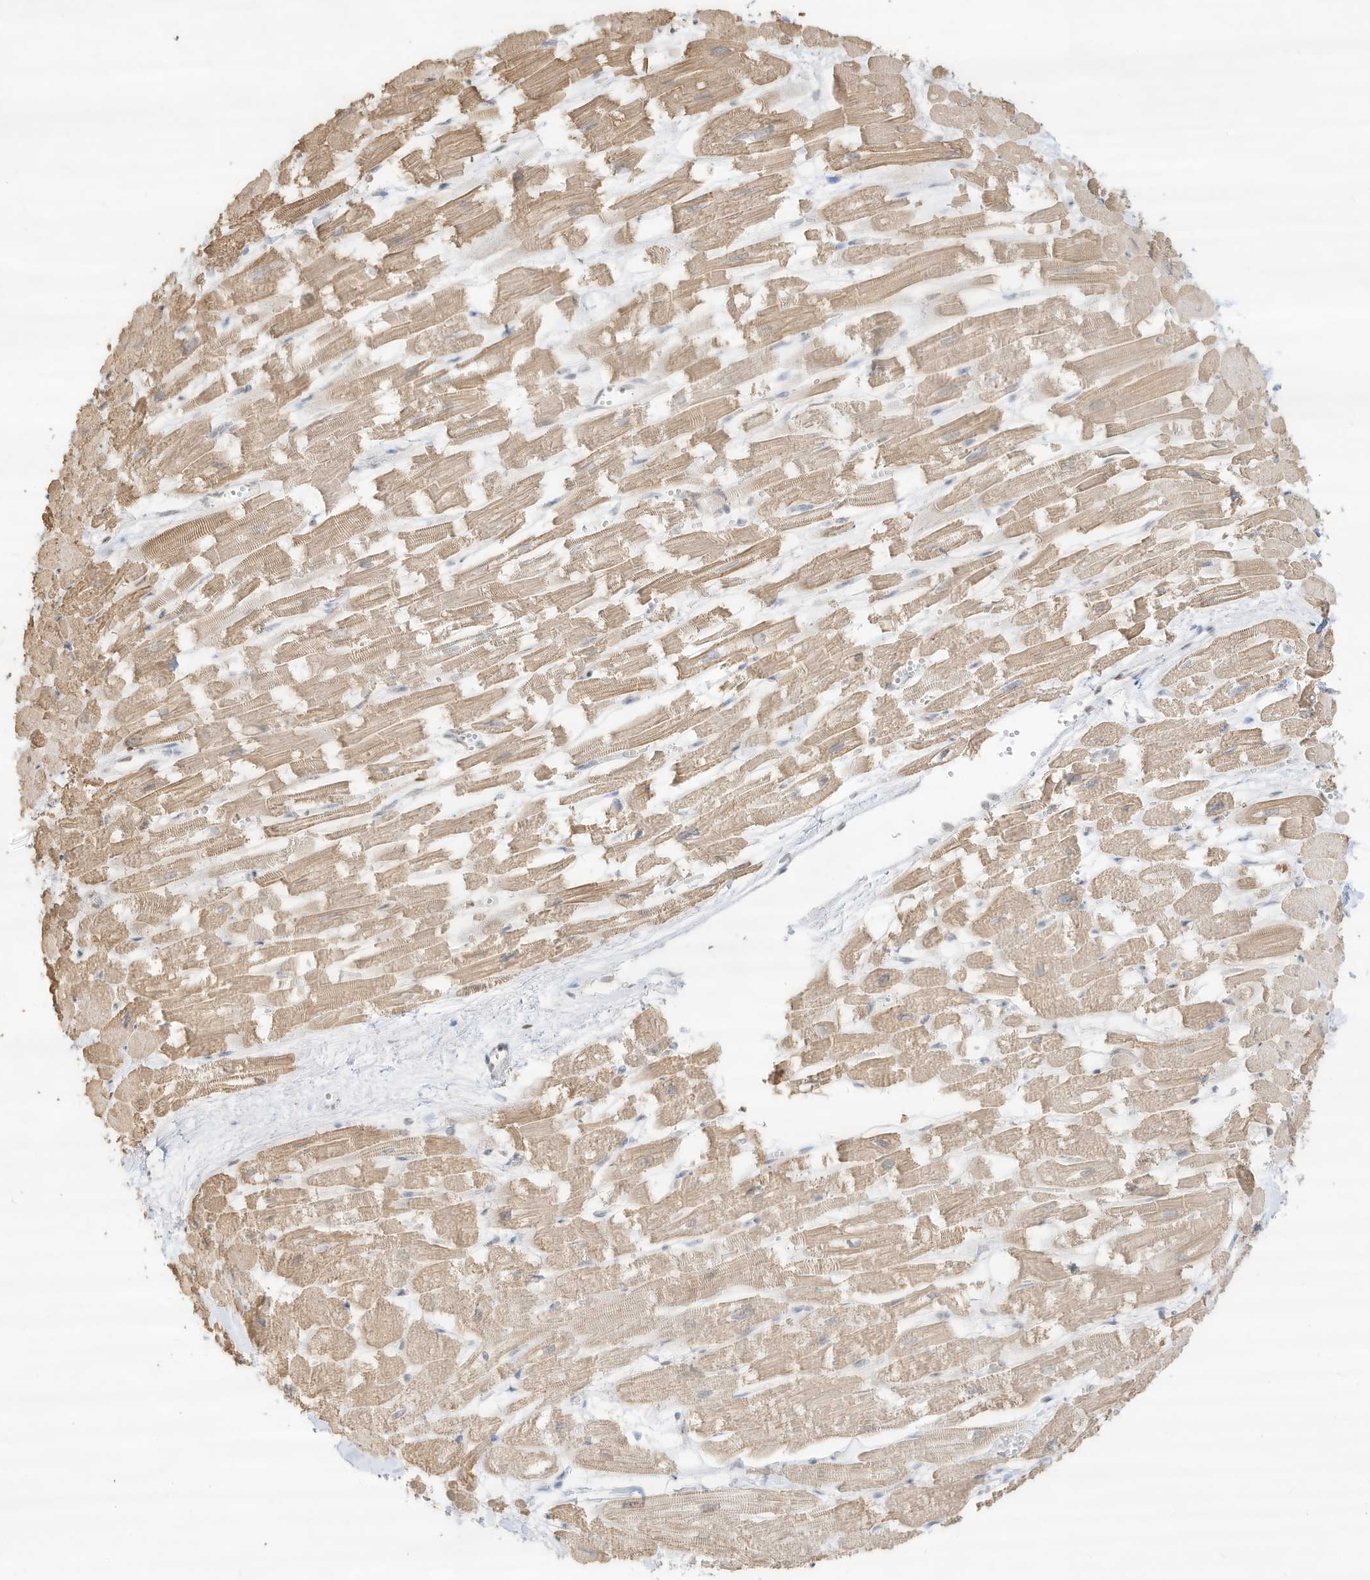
{"staining": {"intensity": "moderate", "quantity": "25%-75%", "location": "cytoplasmic/membranous,nuclear"}, "tissue": "heart muscle", "cell_type": "Cardiomyocytes", "image_type": "normal", "snomed": [{"axis": "morphology", "description": "Normal tissue, NOS"}, {"axis": "topography", "description": "Heart"}], "caption": "IHC of benign human heart muscle shows medium levels of moderate cytoplasmic/membranous,nuclear staining in about 25%-75% of cardiomyocytes. The staining is performed using DAB brown chromogen to label protein expression. The nuclei are counter-stained blue using hematoxylin.", "gene": "NHSL1", "patient": {"sex": "male", "age": 54}}